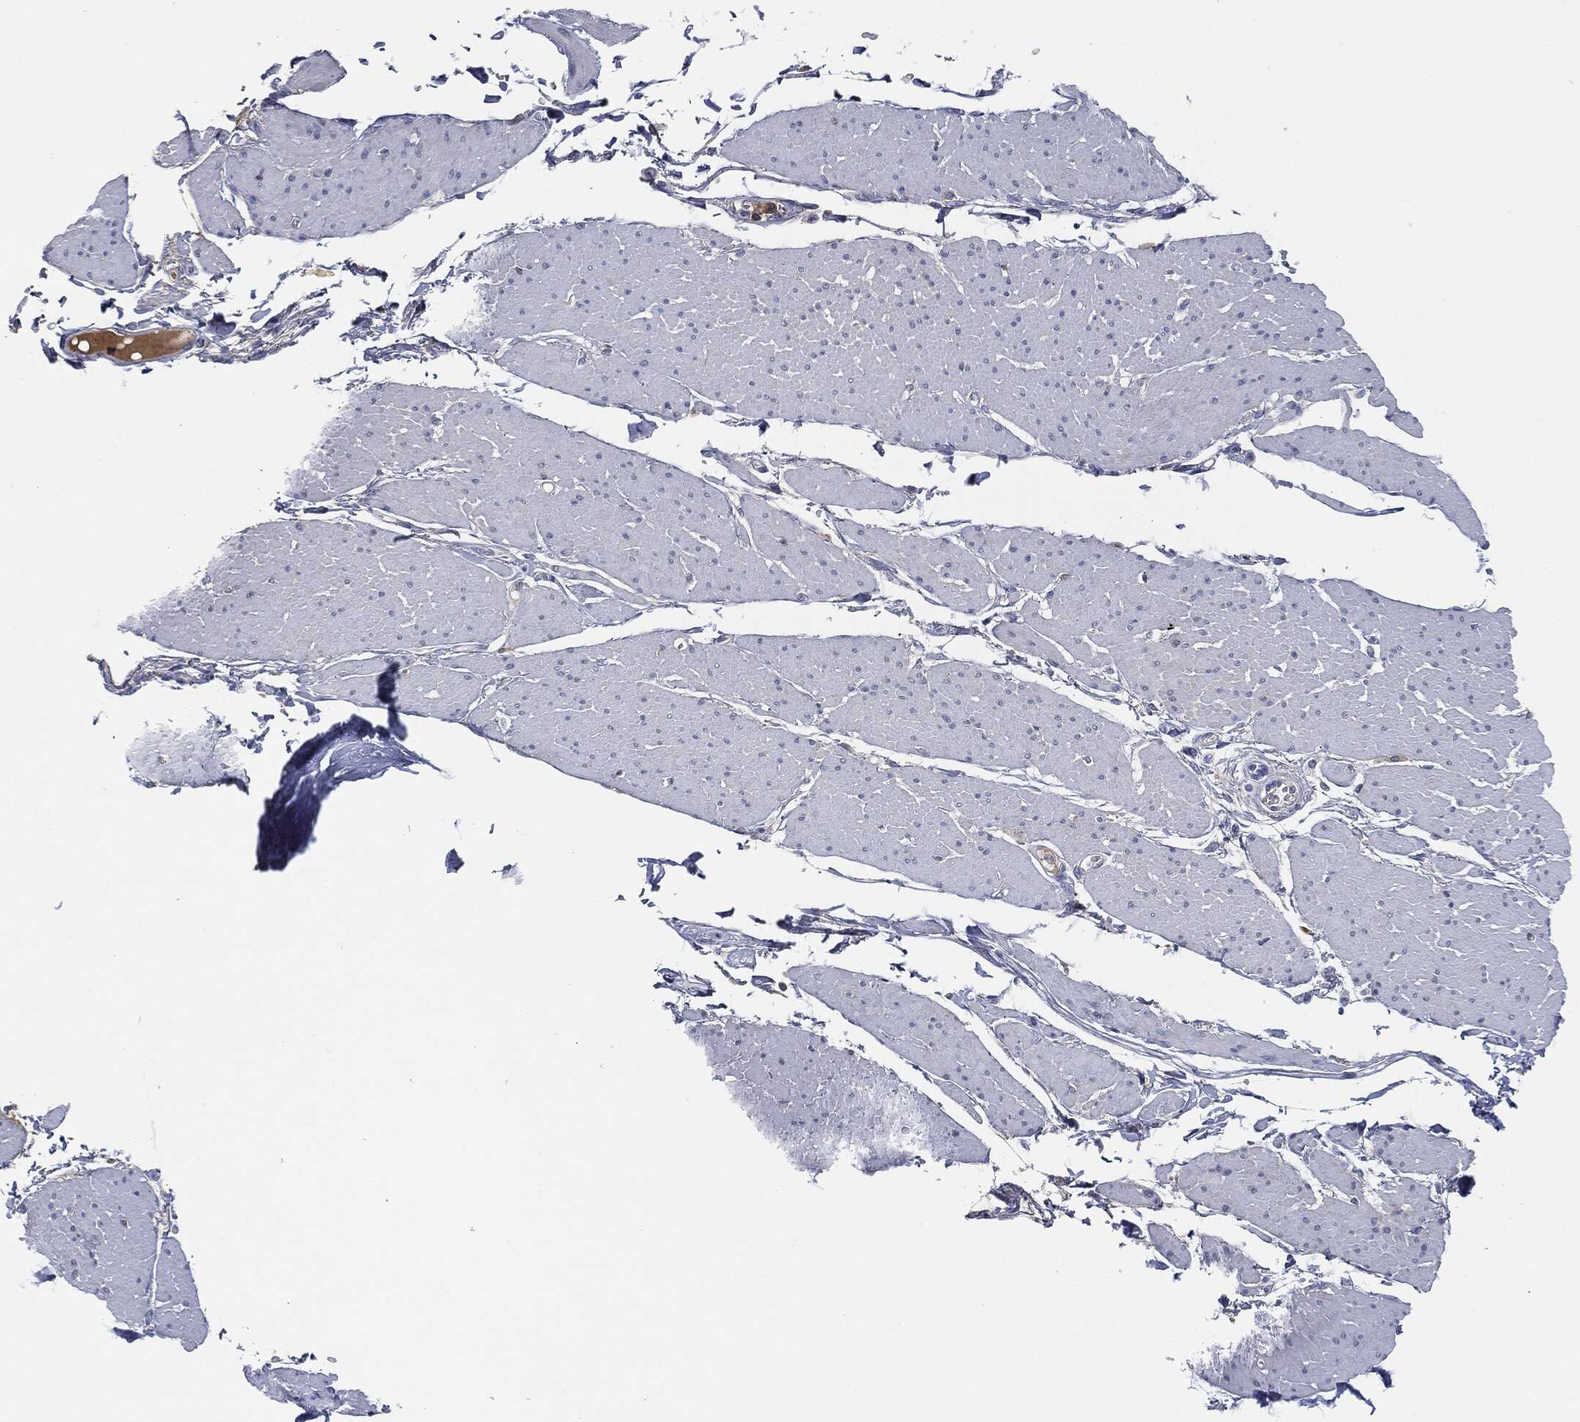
{"staining": {"intensity": "negative", "quantity": "none", "location": "none"}, "tissue": "smooth muscle", "cell_type": "Smooth muscle cells", "image_type": "normal", "snomed": [{"axis": "morphology", "description": "Normal tissue, NOS"}, {"axis": "topography", "description": "Smooth muscle"}, {"axis": "topography", "description": "Anal"}], "caption": "The immunohistochemistry (IHC) histopathology image has no significant staining in smooth muscle cells of smooth muscle. (DAB immunohistochemistry, high magnification).", "gene": "SIGLEC7", "patient": {"sex": "male", "age": 83}}